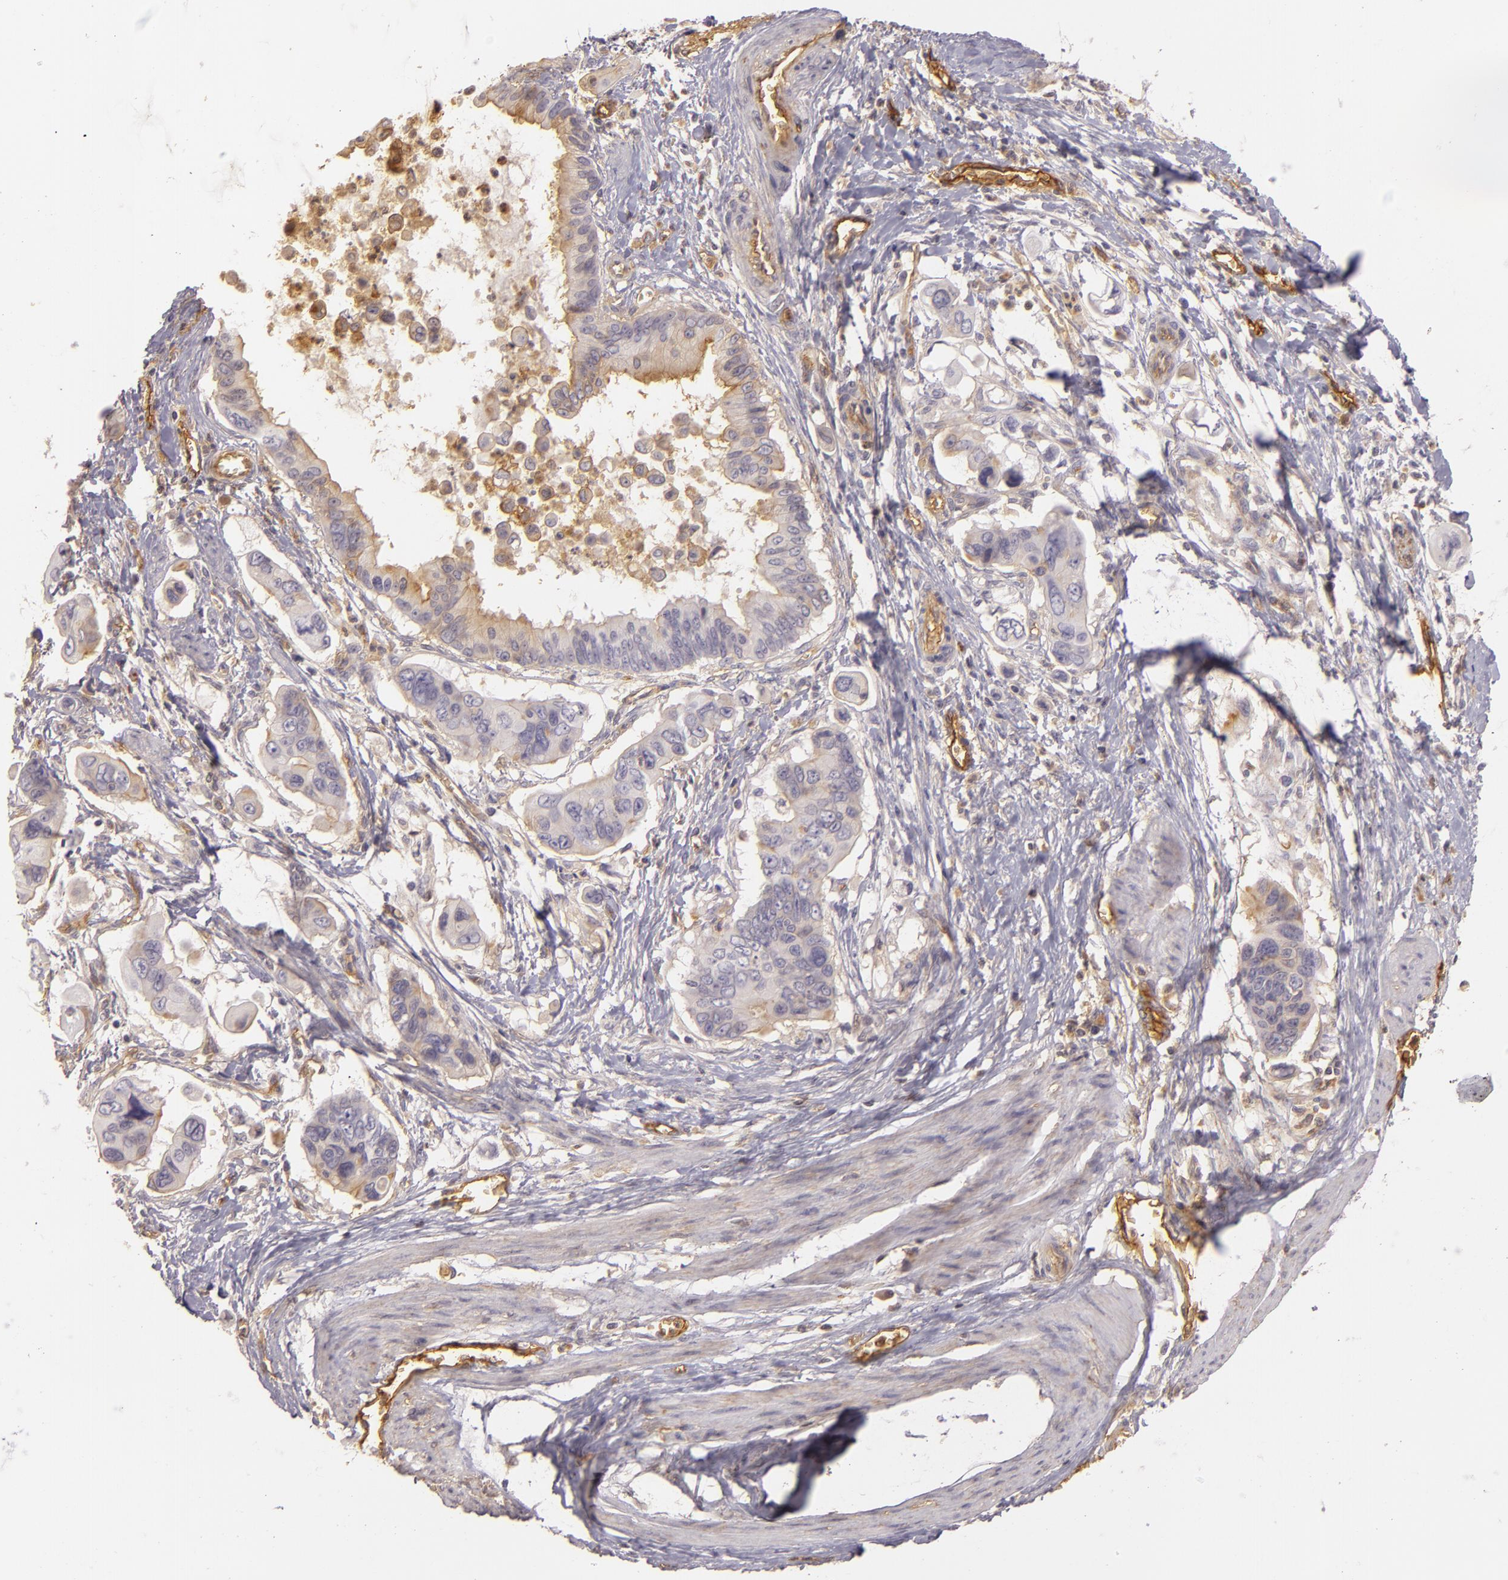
{"staining": {"intensity": "moderate", "quantity": "<25%", "location": "cytoplasmic/membranous"}, "tissue": "stomach cancer", "cell_type": "Tumor cells", "image_type": "cancer", "snomed": [{"axis": "morphology", "description": "Adenocarcinoma, NOS"}, {"axis": "topography", "description": "Stomach, upper"}], "caption": "Protein analysis of stomach cancer tissue exhibits moderate cytoplasmic/membranous expression in about <25% of tumor cells. (DAB IHC with brightfield microscopy, high magnification).", "gene": "CD59", "patient": {"sex": "male", "age": 80}}